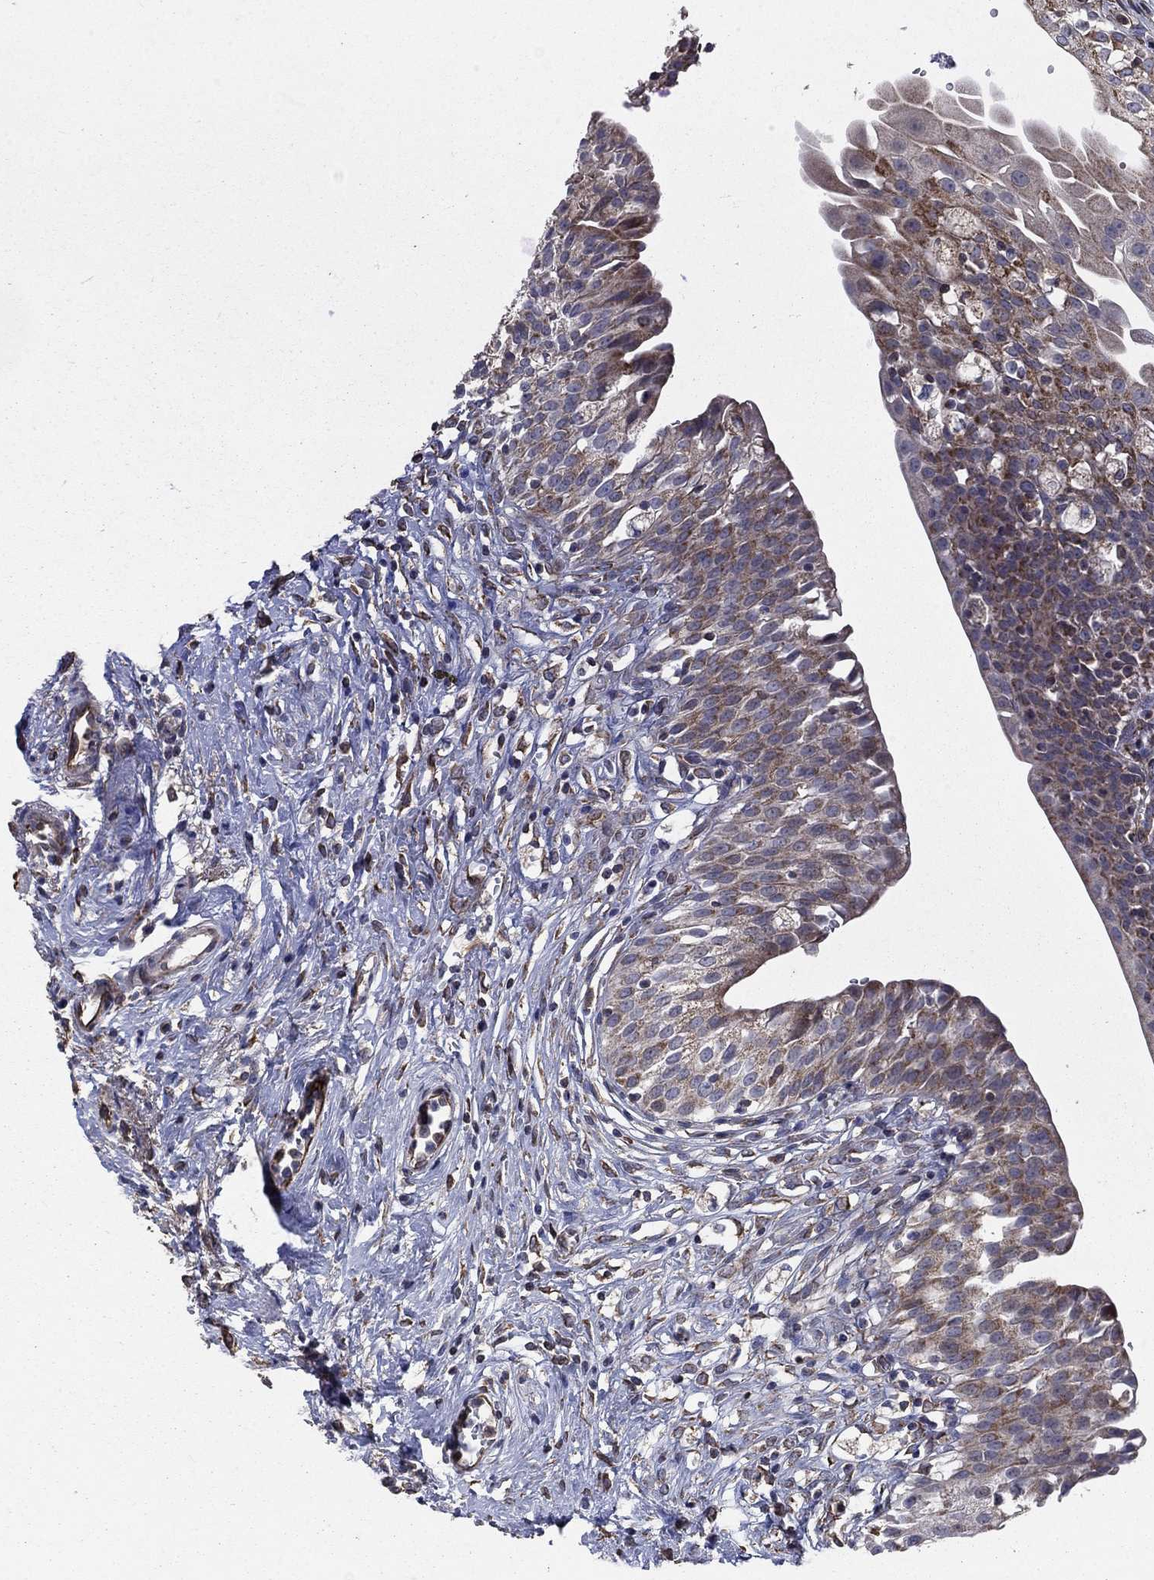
{"staining": {"intensity": "moderate", "quantity": "25%-75%", "location": "cytoplasmic/membranous"}, "tissue": "urinary bladder", "cell_type": "Urothelial cells", "image_type": "normal", "snomed": [{"axis": "morphology", "description": "Normal tissue, NOS"}, {"axis": "topography", "description": "Urinary bladder"}], "caption": "IHC image of normal urinary bladder stained for a protein (brown), which shows medium levels of moderate cytoplasmic/membranous expression in about 25%-75% of urothelial cells.", "gene": "NDUFC1", "patient": {"sex": "male", "age": 76}}